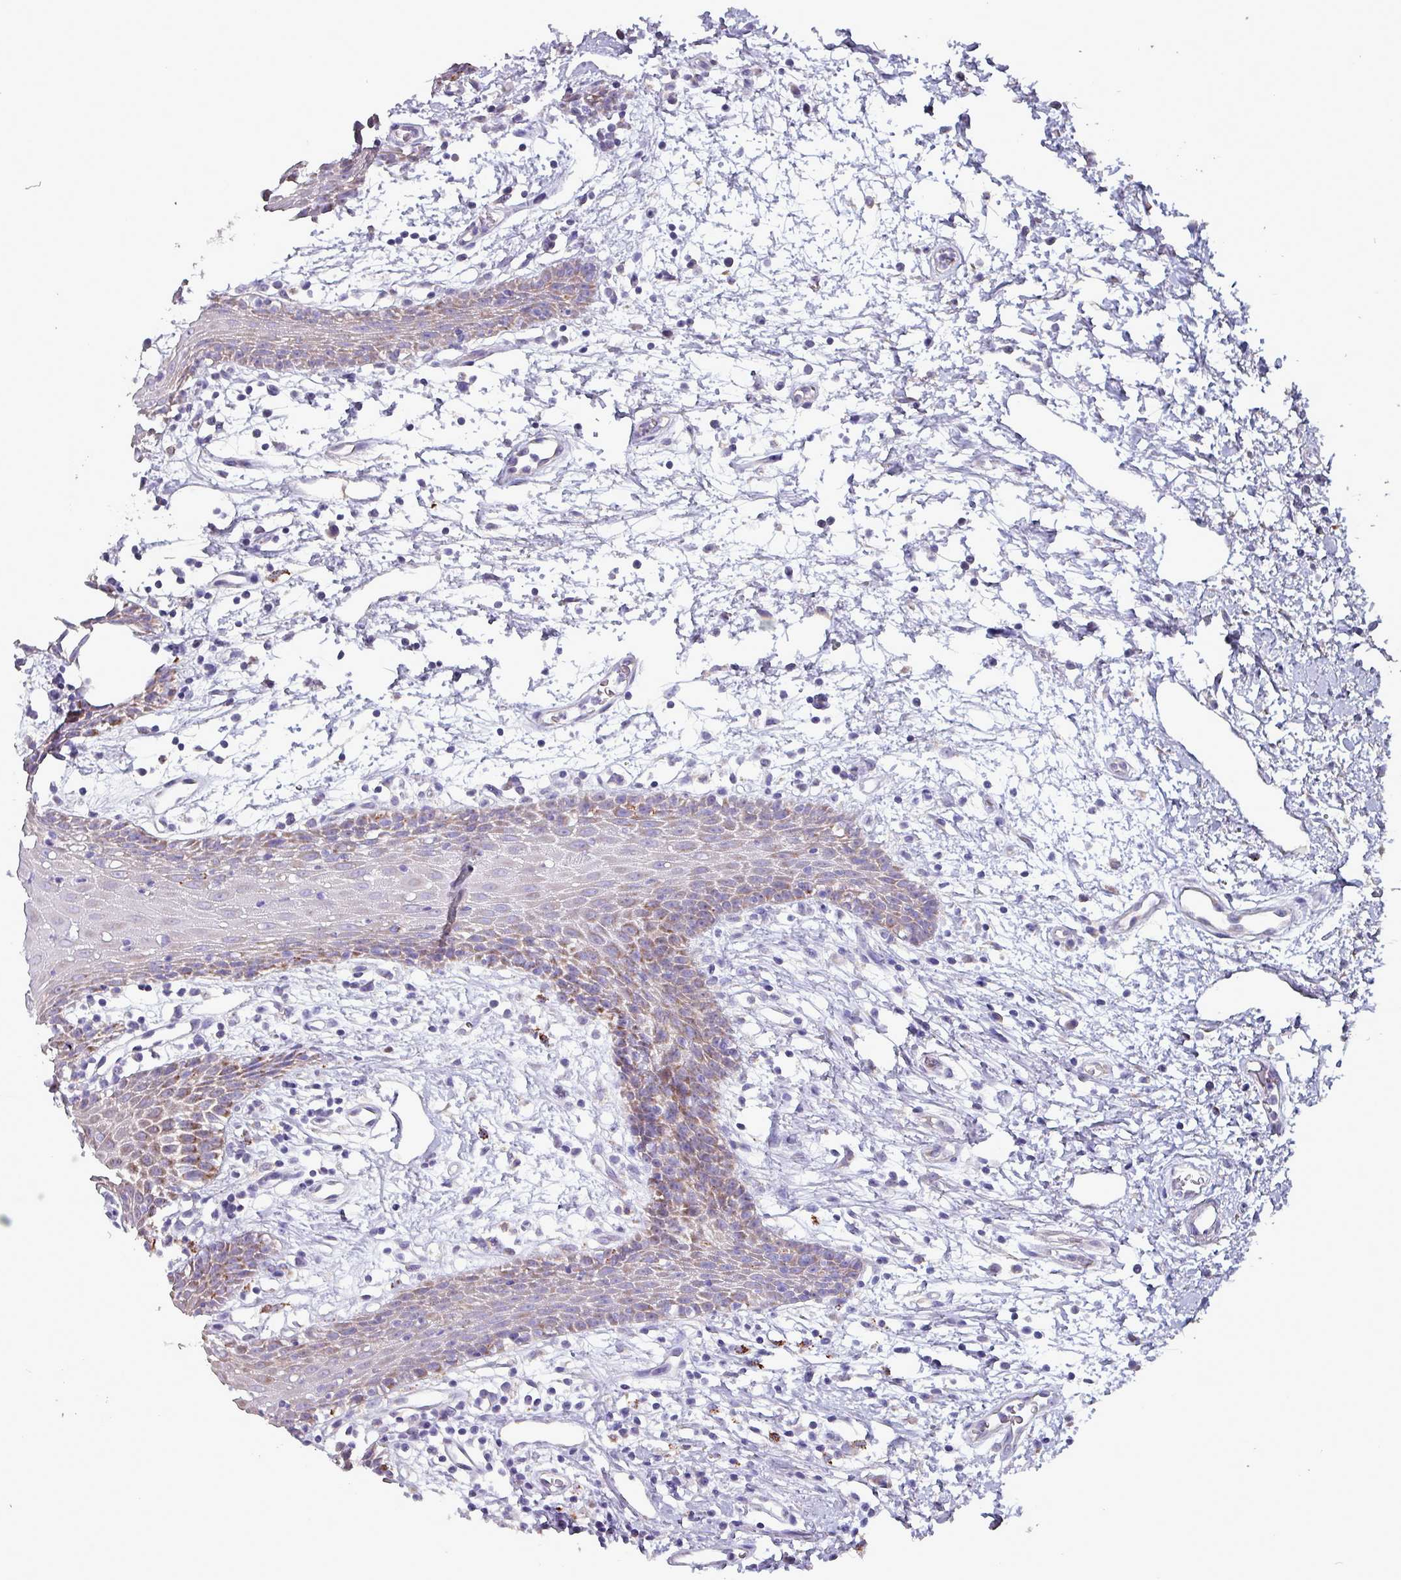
{"staining": {"intensity": "negative", "quantity": "none", "location": "none"}, "tissue": "oral mucosa", "cell_type": "Squamous epithelial cells", "image_type": "normal", "snomed": [{"axis": "morphology", "description": "Normal tissue, NOS"}, {"axis": "topography", "description": "Oral tissue"}, {"axis": "topography", "description": "Tounge, NOS"}], "caption": "Immunohistochemistry (IHC) photomicrograph of benign oral mucosa: human oral mucosa stained with DAB (3,3'-diaminobenzidine) shows no significant protein staining in squamous epithelial cells.", "gene": "HSD3B7", "patient": {"sex": "female", "age": 59}}